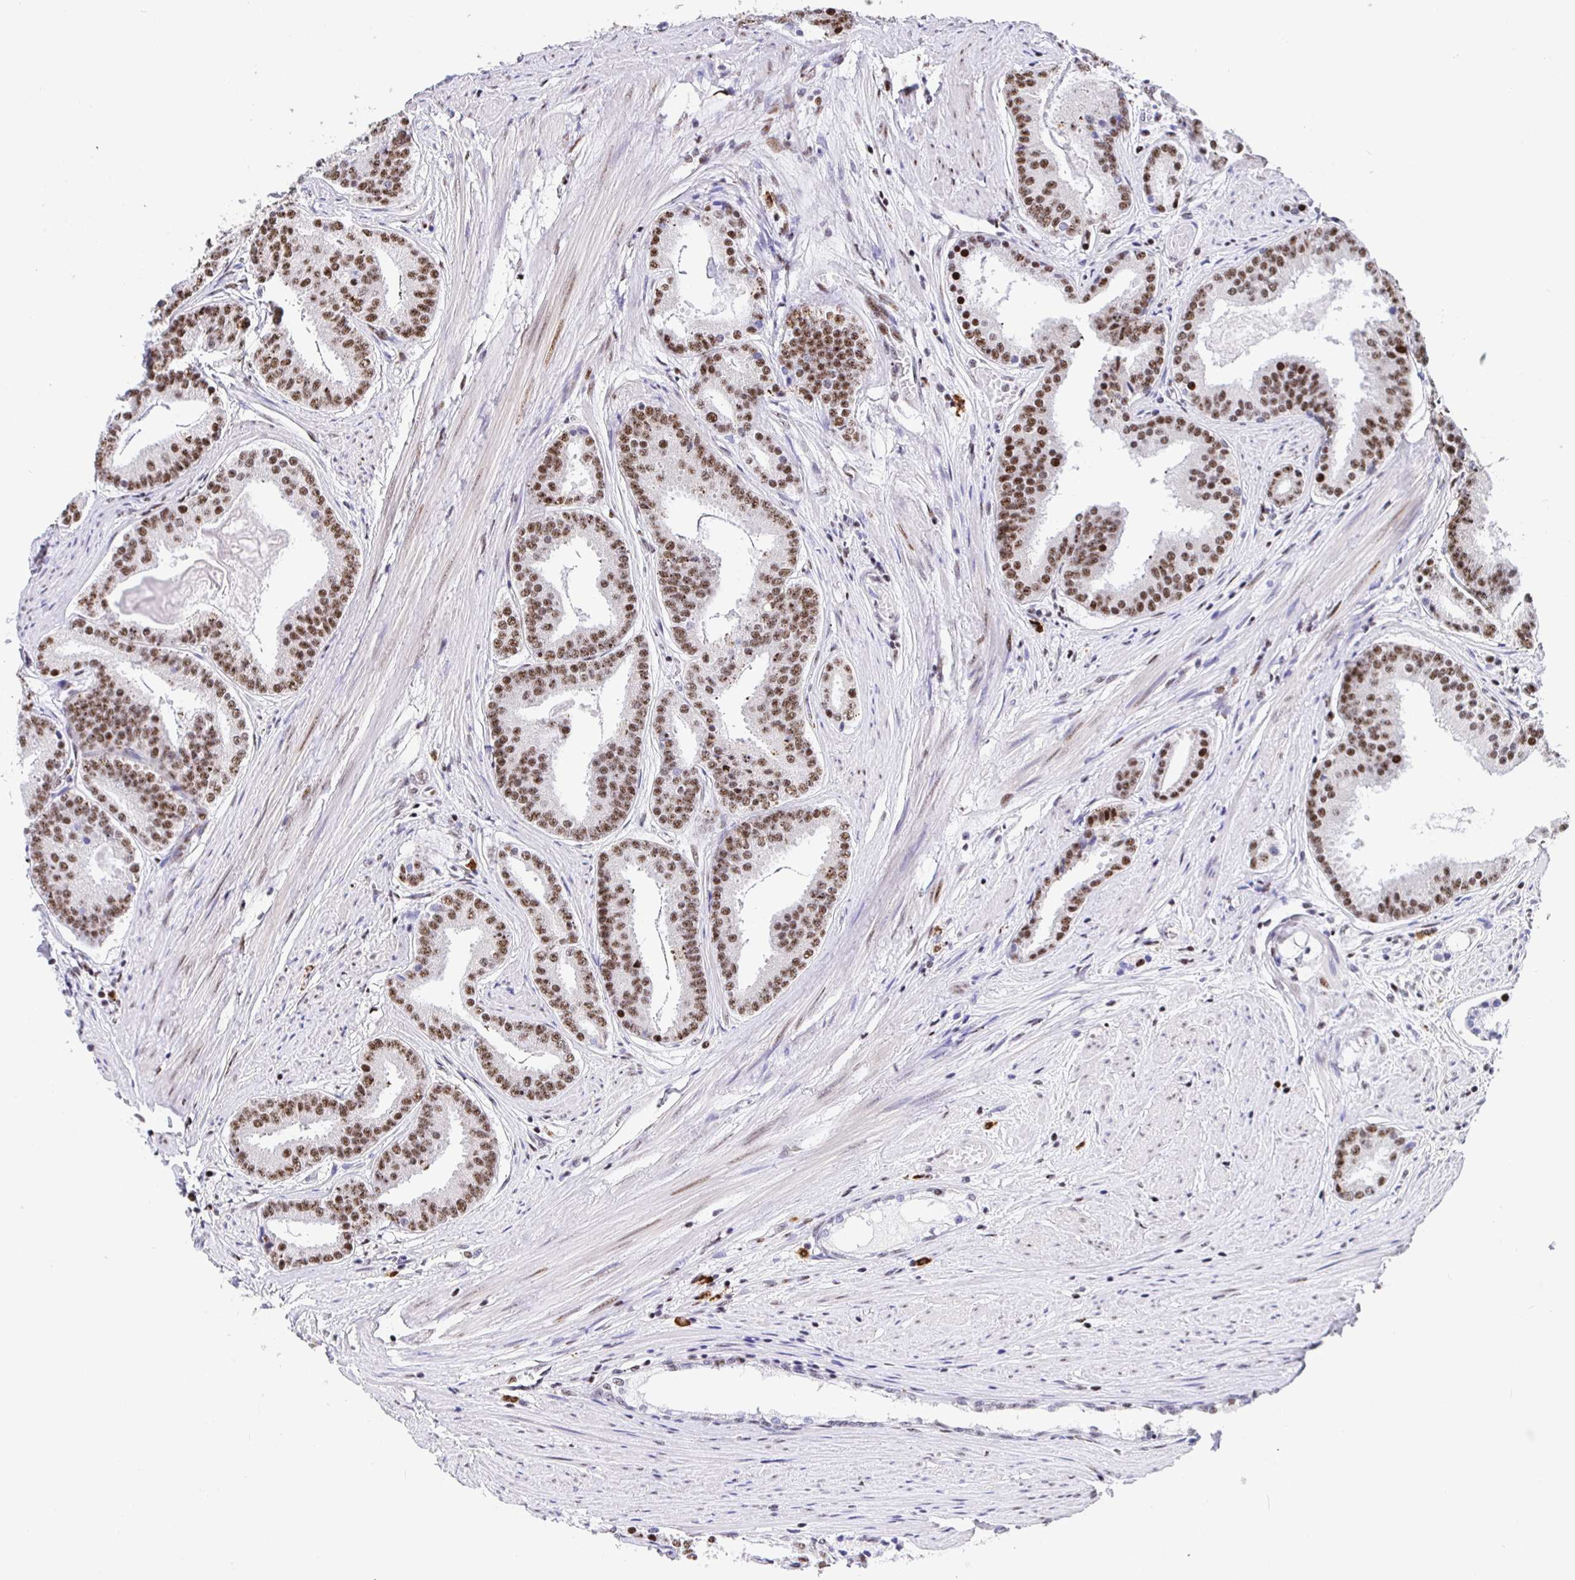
{"staining": {"intensity": "moderate", "quantity": "25%-75%", "location": "nuclear"}, "tissue": "prostate cancer", "cell_type": "Tumor cells", "image_type": "cancer", "snomed": [{"axis": "morphology", "description": "Adenocarcinoma, High grade"}, {"axis": "topography", "description": "Prostate"}], "caption": "Prostate high-grade adenocarcinoma stained with a brown dye demonstrates moderate nuclear positive expression in about 25%-75% of tumor cells.", "gene": "SETD5", "patient": {"sex": "male", "age": 63}}